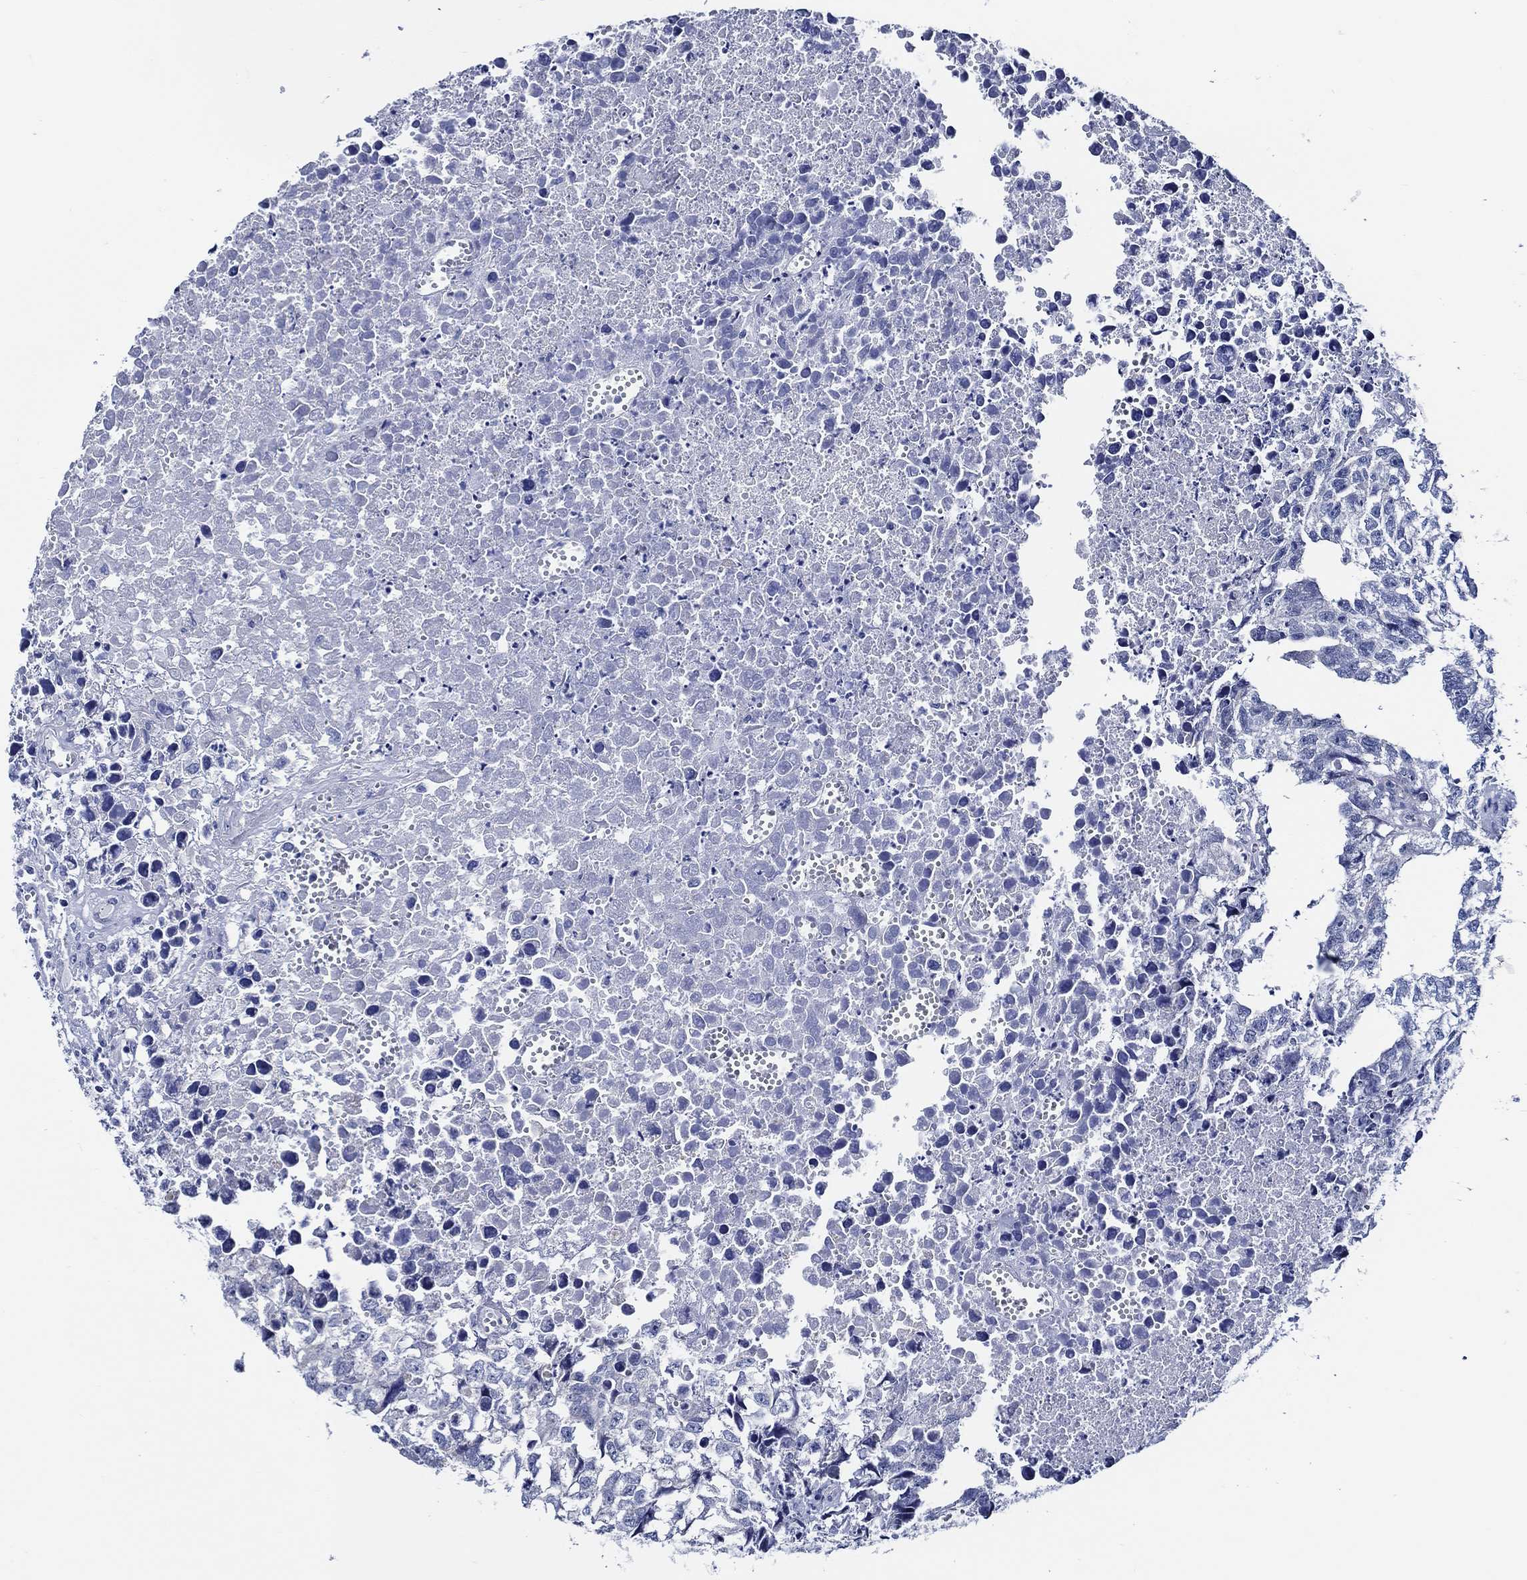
{"staining": {"intensity": "negative", "quantity": "none", "location": "none"}, "tissue": "testis cancer", "cell_type": "Tumor cells", "image_type": "cancer", "snomed": [{"axis": "morphology", "description": "Carcinoma, Embryonal, NOS"}, {"axis": "morphology", "description": "Teratoma, malignant, NOS"}, {"axis": "topography", "description": "Testis"}], "caption": "DAB (3,3'-diaminobenzidine) immunohistochemical staining of human testis cancer exhibits no significant positivity in tumor cells.", "gene": "WDR62", "patient": {"sex": "male", "age": 44}}